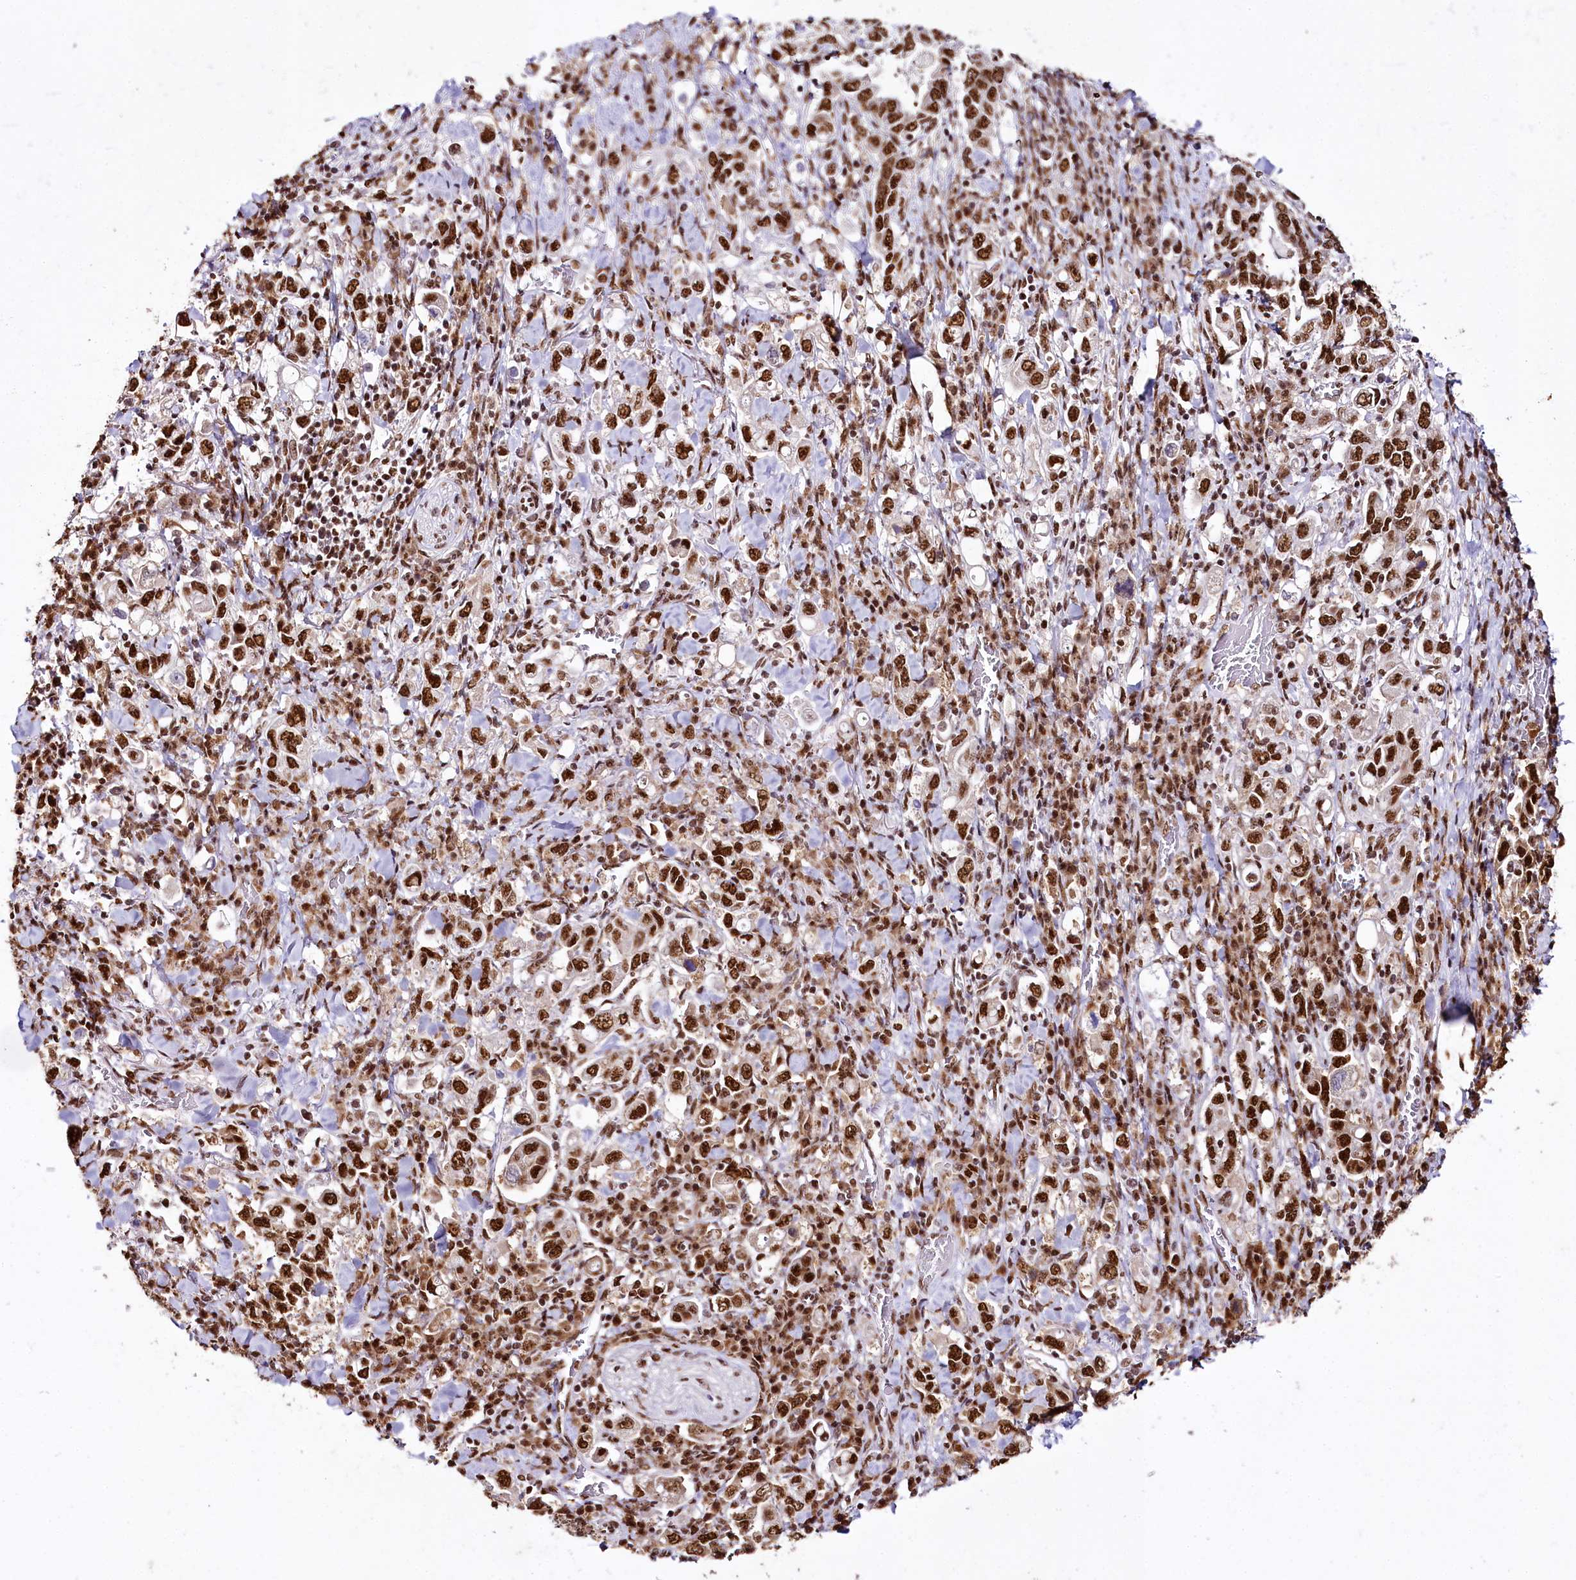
{"staining": {"intensity": "strong", "quantity": ">75%", "location": "cytoplasmic/membranous,nuclear"}, "tissue": "stomach cancer", "cell_type": "Tumor cells", "image_type": "cancer", "snomed": [{"axis": "morphology", "description": "Adenocarcinoma, NOS"}, {"axis": "topography", "description": "Stomach, upper"}], "caption": "Stomach cancer stained with DAB IHC shows high levels of strong cytoplasmic/membranous and nuclear staining in approximately >75% of tumor cells. Using DAB (3,3'-diaminobenzidine) (brown) and hematoxylin (blue) stains, captured at high magnification using brightfield microscopy.", "gene": "SMARCE1", "patient": {"sex": "male", "age": 62}}